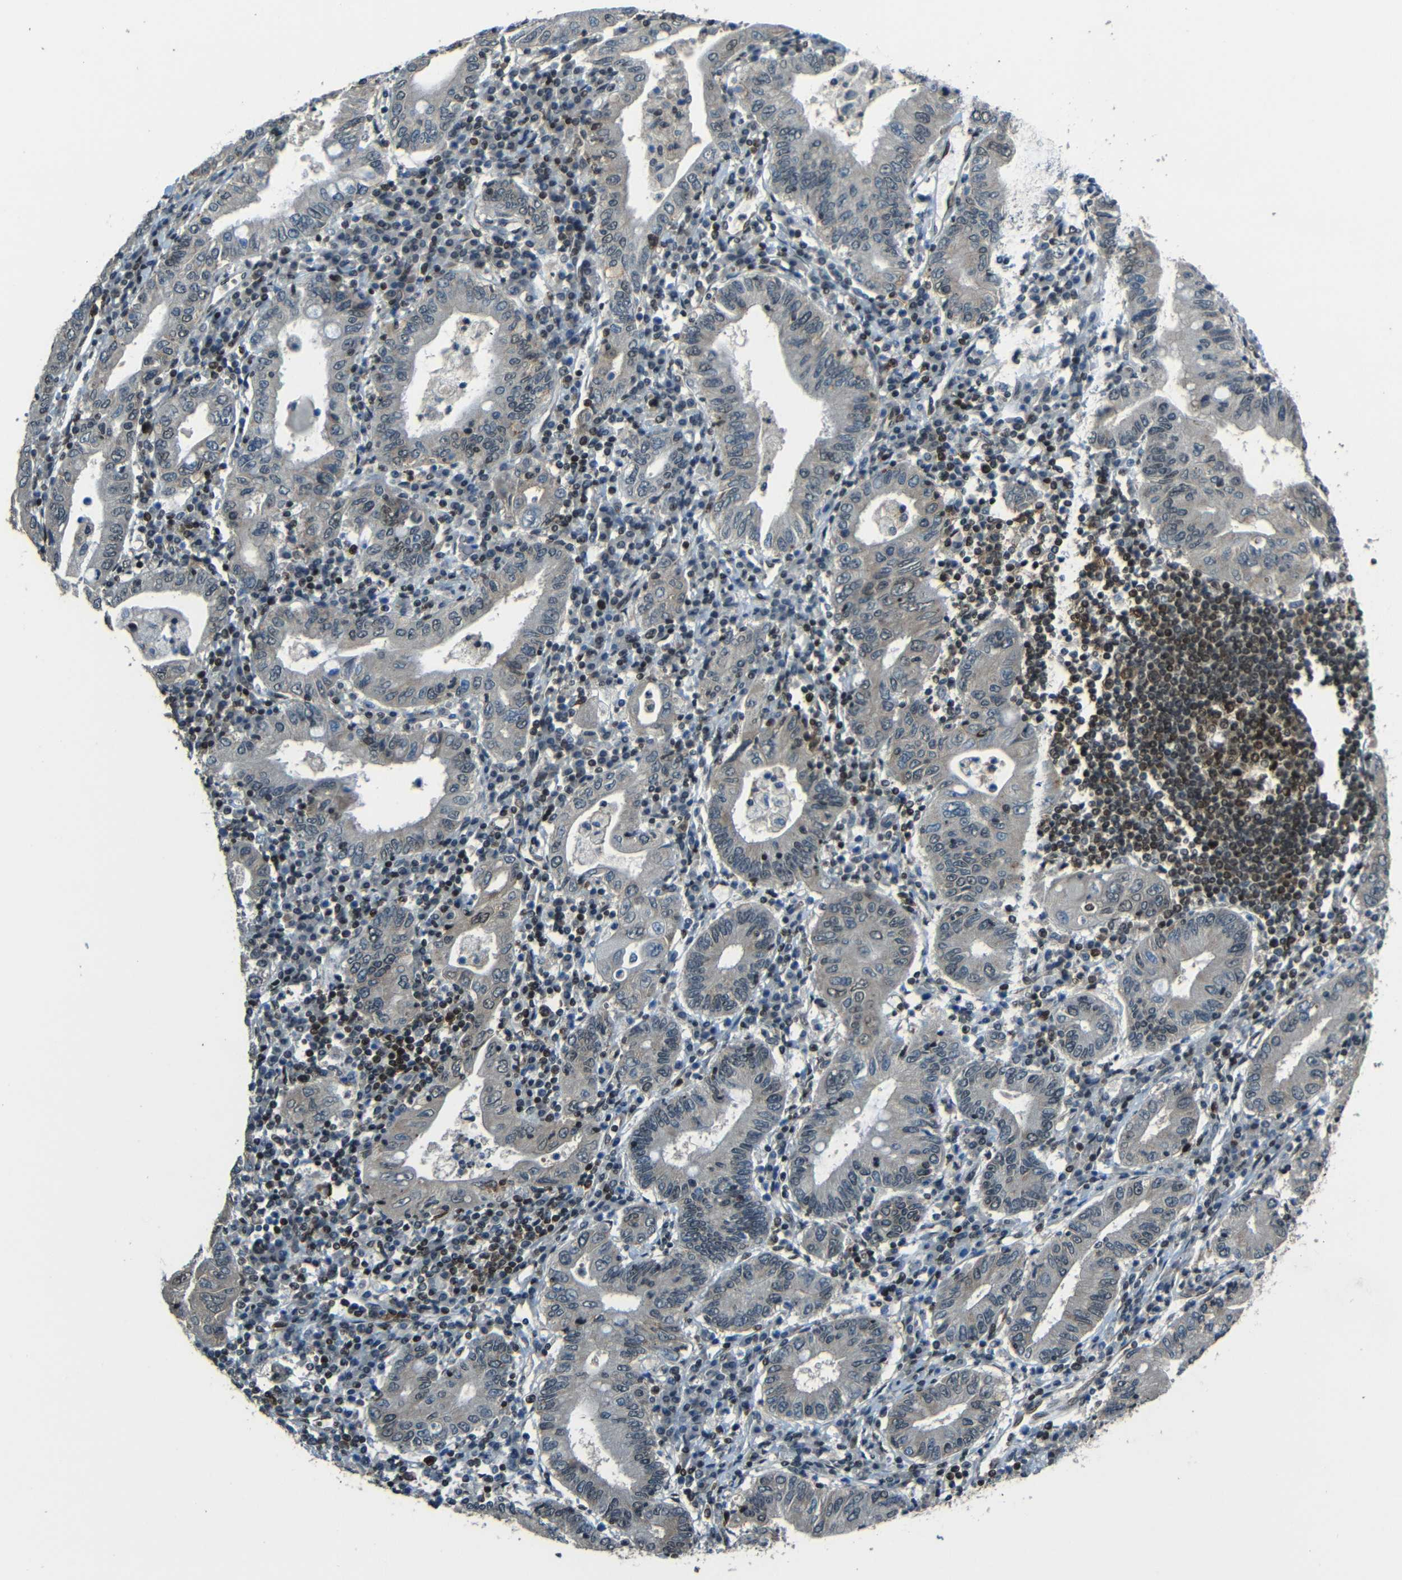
{"staining": {"intensity": "negative", "quantity": "none", "location": "none"}, "tissue": "stomach cancer", "cell_type": "Tumor cells", "image_type": "cancer", "snomed": [{"axis": "morphology", "description": "Normal tissue, NOS"}, {"axis": "morphology", "description": "Adenocarcinoma, NOS"}, {"axis": "topography", "description": "Esophagus"}, {"axis": "topography", "description": "Stomach, upper"}, {"axis": "topography", "description": "Peripheral nerve tissue"}], "caption": "Histopathology image shows no protein staining in tumor cells of stomach adenocarcinoma tissue.", "gene": "PSIP1", "patient": {"sex": "male", "age": 62}}